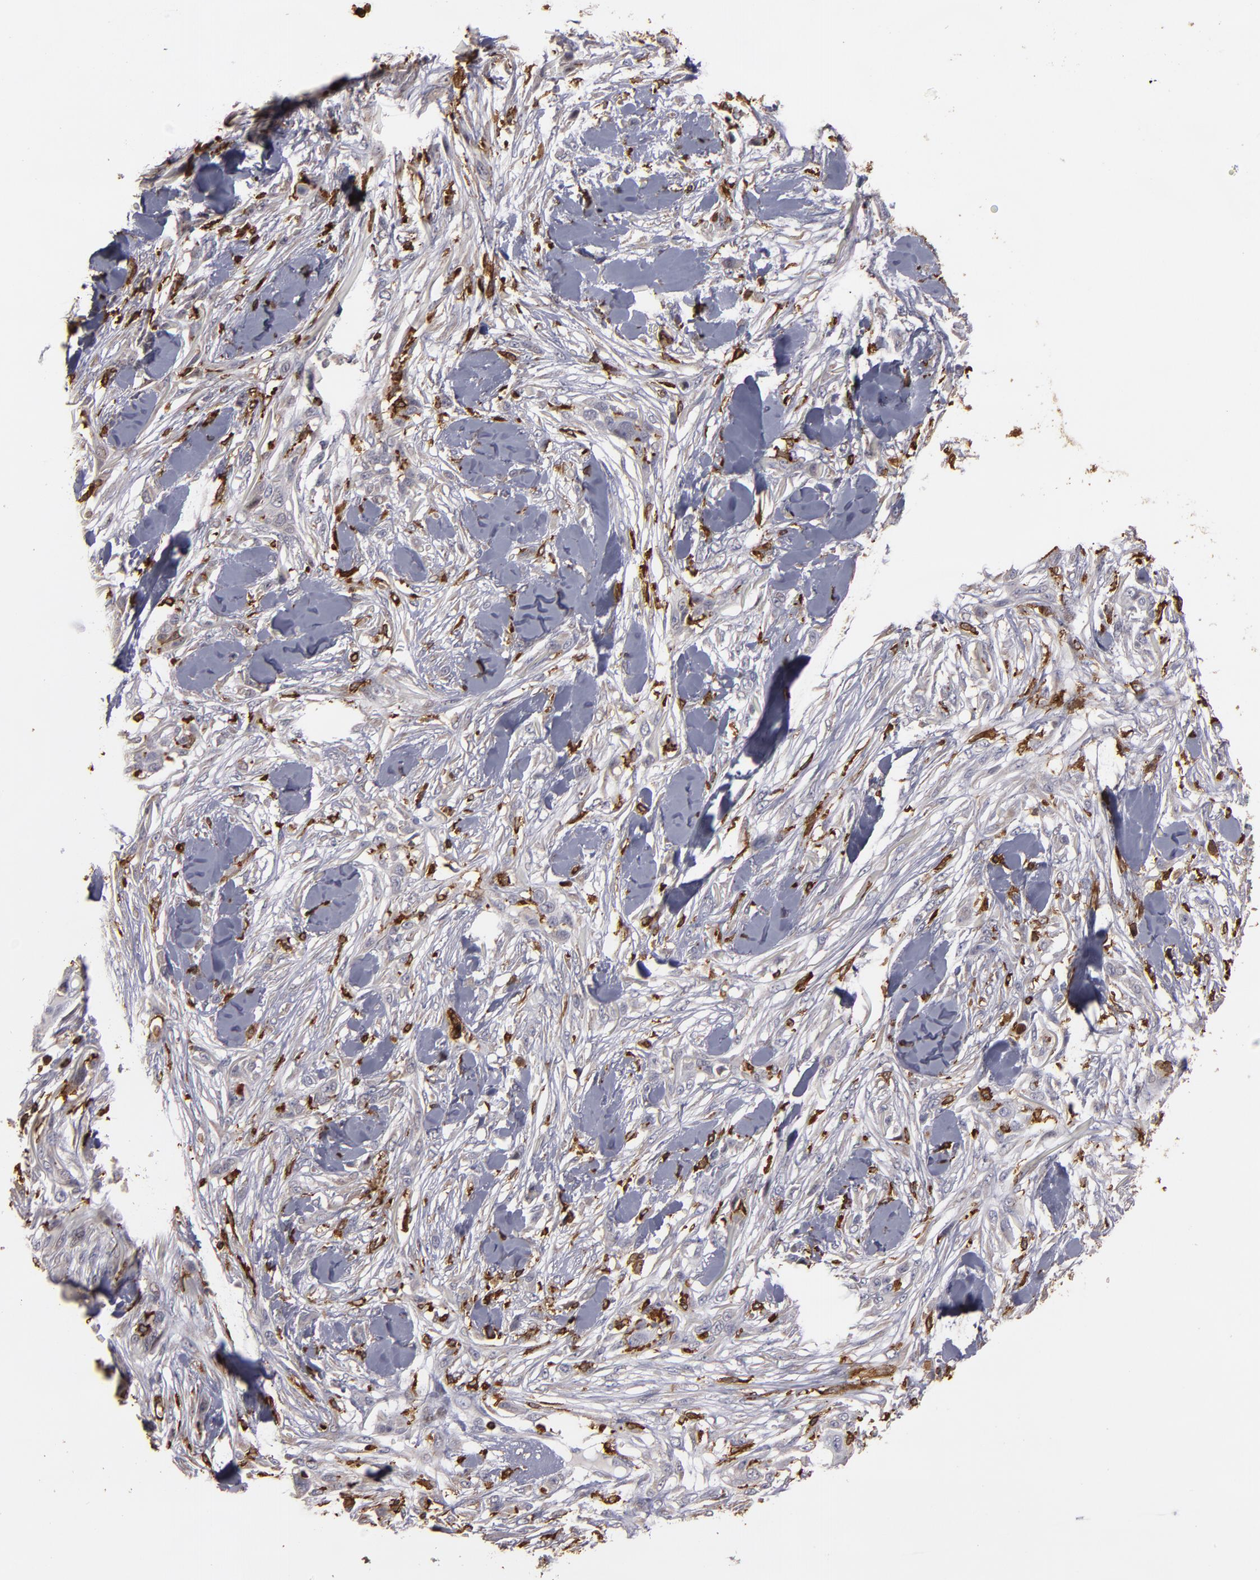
{"staining": {"intensity": "weak", "quantity": "<25%", "location": "cytoplasmic/membranous"}, "tissue": "skin cancer", "cell_type": "Tumor cells", "image_type": "cancer", "snomed": [{"axis": "morphology", "description": "Squamous cell carcinoma, NOS"}, {"axis": "topography", "description": "Skin"}], "caption": "Immunohistochemistry image of neoplastic tissue: human skin cancer stained with DAB (3,3'-diaminobenzidine) shows no significant protein positivity in tumor cells.", "gene": "WAS", "patient": {"sex": "female", "age": 59}}